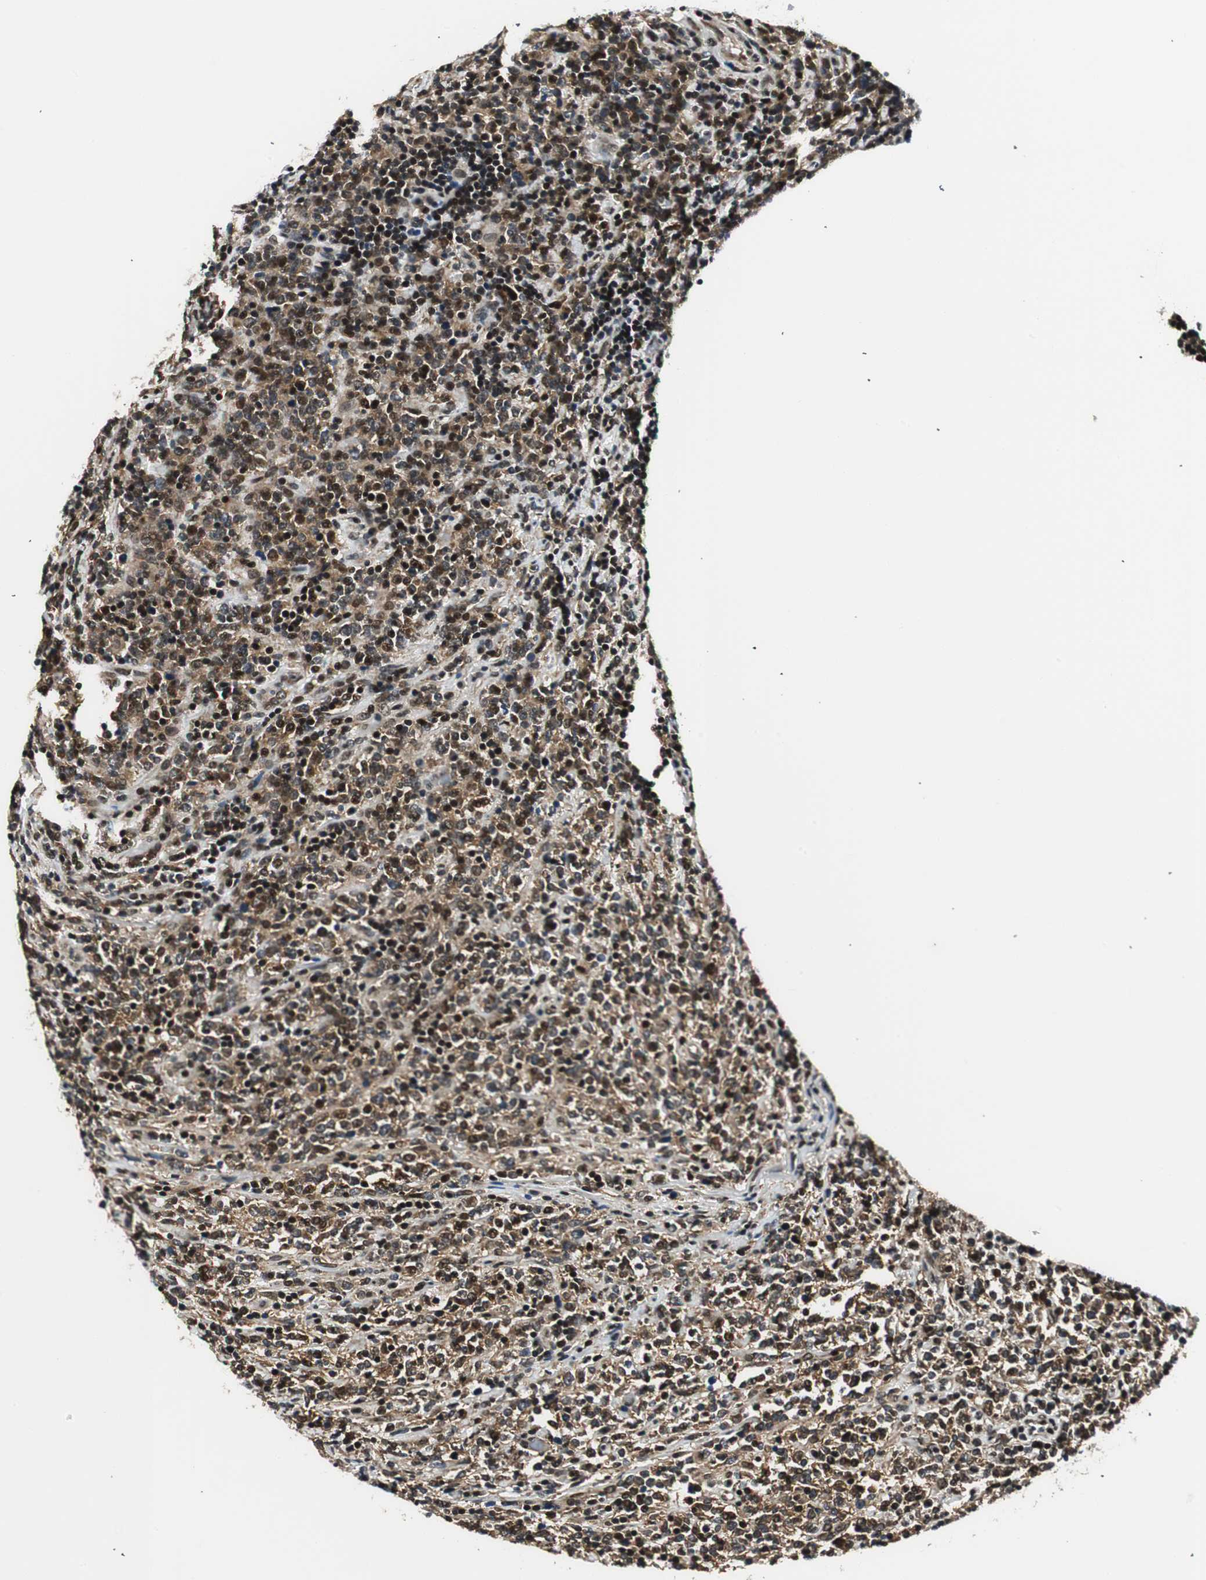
{"staining": {"intensity": "moderate", "quantity": ">75%", "location": "cytoplasmic/membranous,nuclear"}, "tissue": "lymphoma", "cell_type": "Tumor cells", "image_type": "cancer", "snomed": [{"axis": "morphology", "description": "Malignant lymphoma, non-Hodgkin's type, High grade"}, {"axis": "topography", "description": "Soft tissue"}], "caption": "Malignant lymphoma, non-Hodgkin's type (high-grade) stained with a brown dye demonstrates moderate cytoplasmic/membranous and nuclear positive positivity in approximately >75% of tumor cells.", "gene": "RING1", "patient": {"sex": "male", "age": 18}}